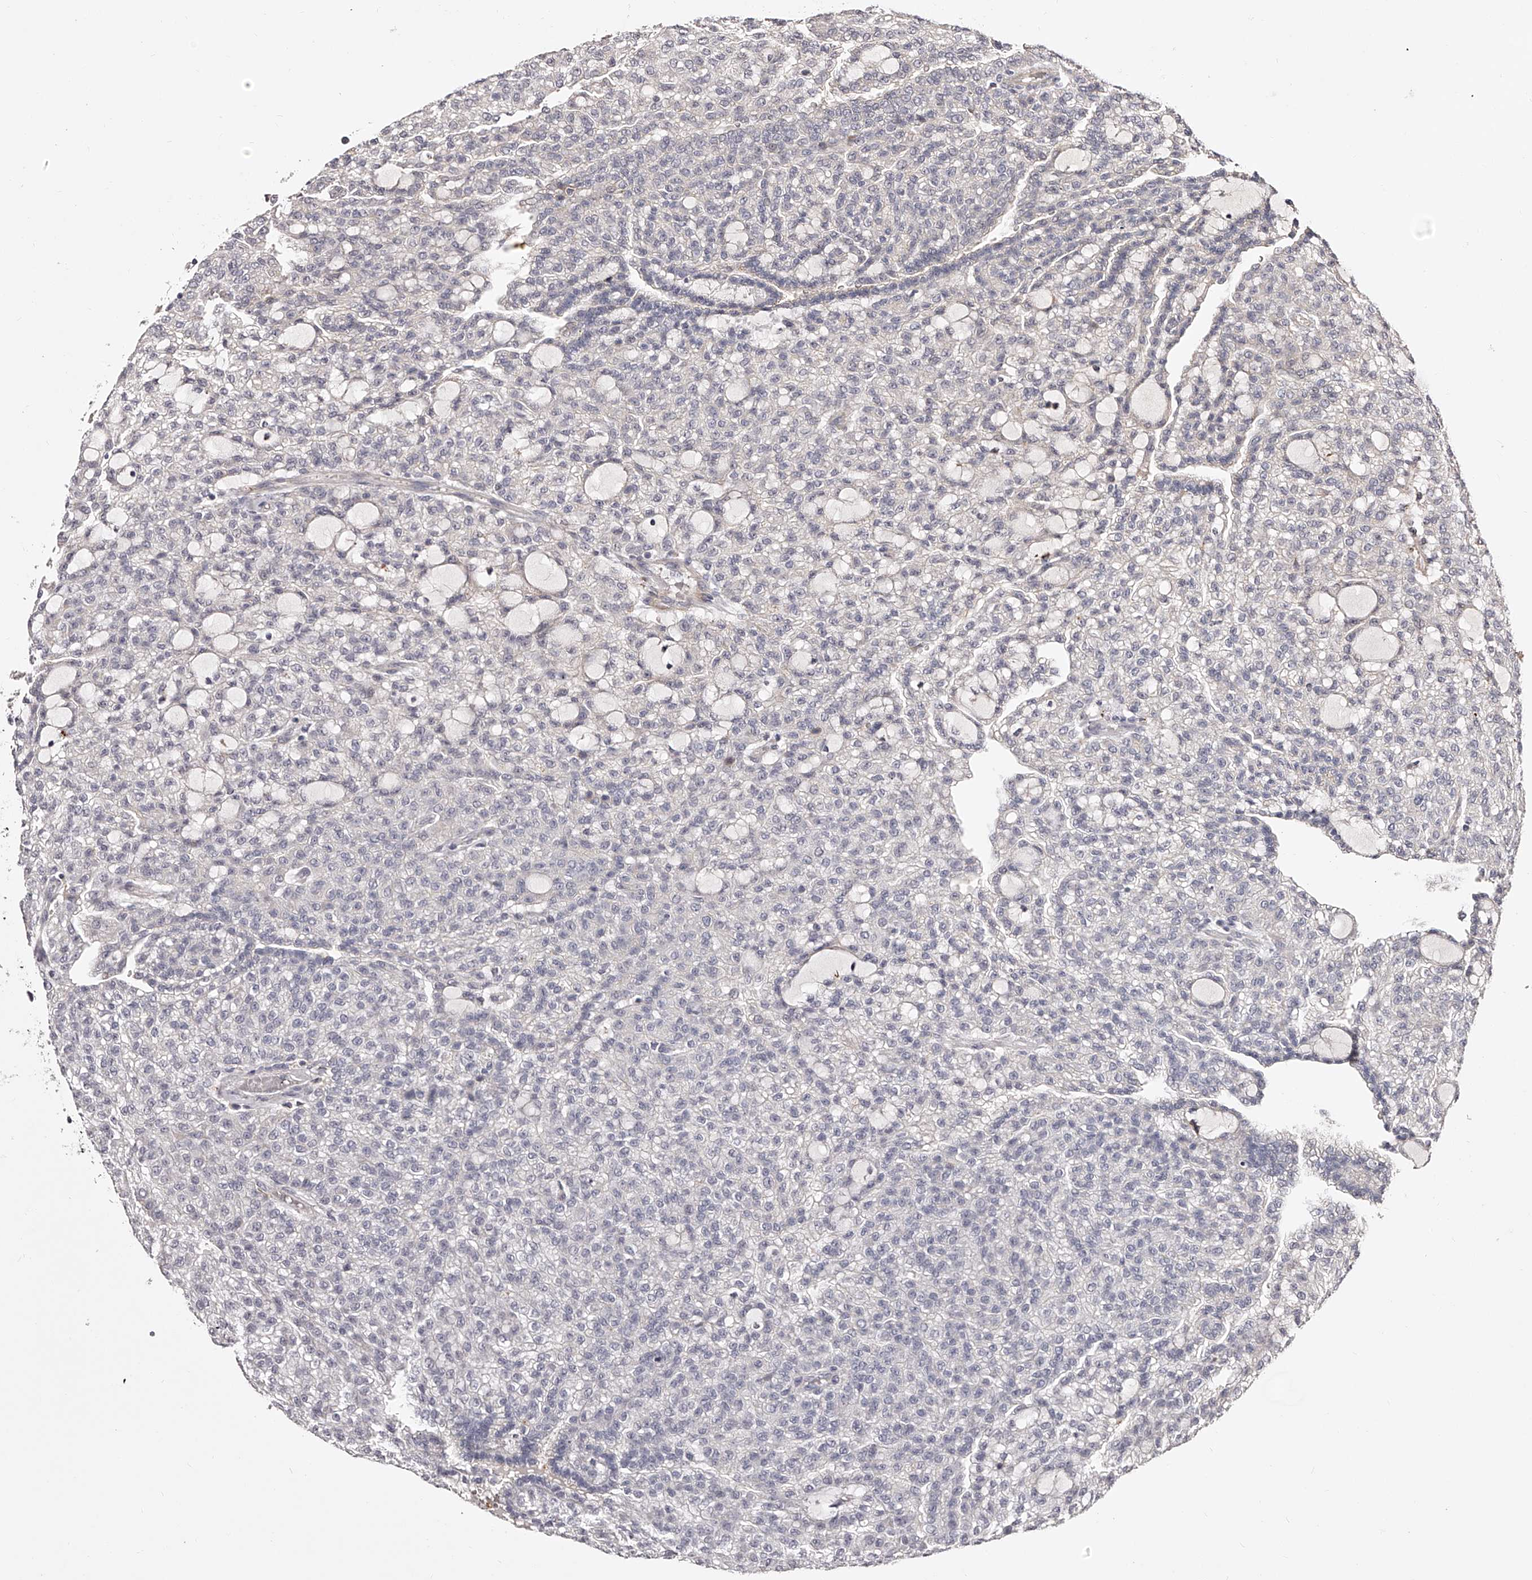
{"staining": {"intensity": "negative", "quantity": "none", "location": "none"}, "tissue": "renal cancer", "cell_type": "Tumor cells", "image_type": "cancer", "snomed": [{"axis": "morphology", "description": "Adenocarcinoma, NOS"}, {"axis": "topography", "description": "Kidney"}], "caption": "Tumor cells are negative for protein expression in human renal cancer.", "gene": "ZNF502", "patient": {"sex": "male", "age": 63}}